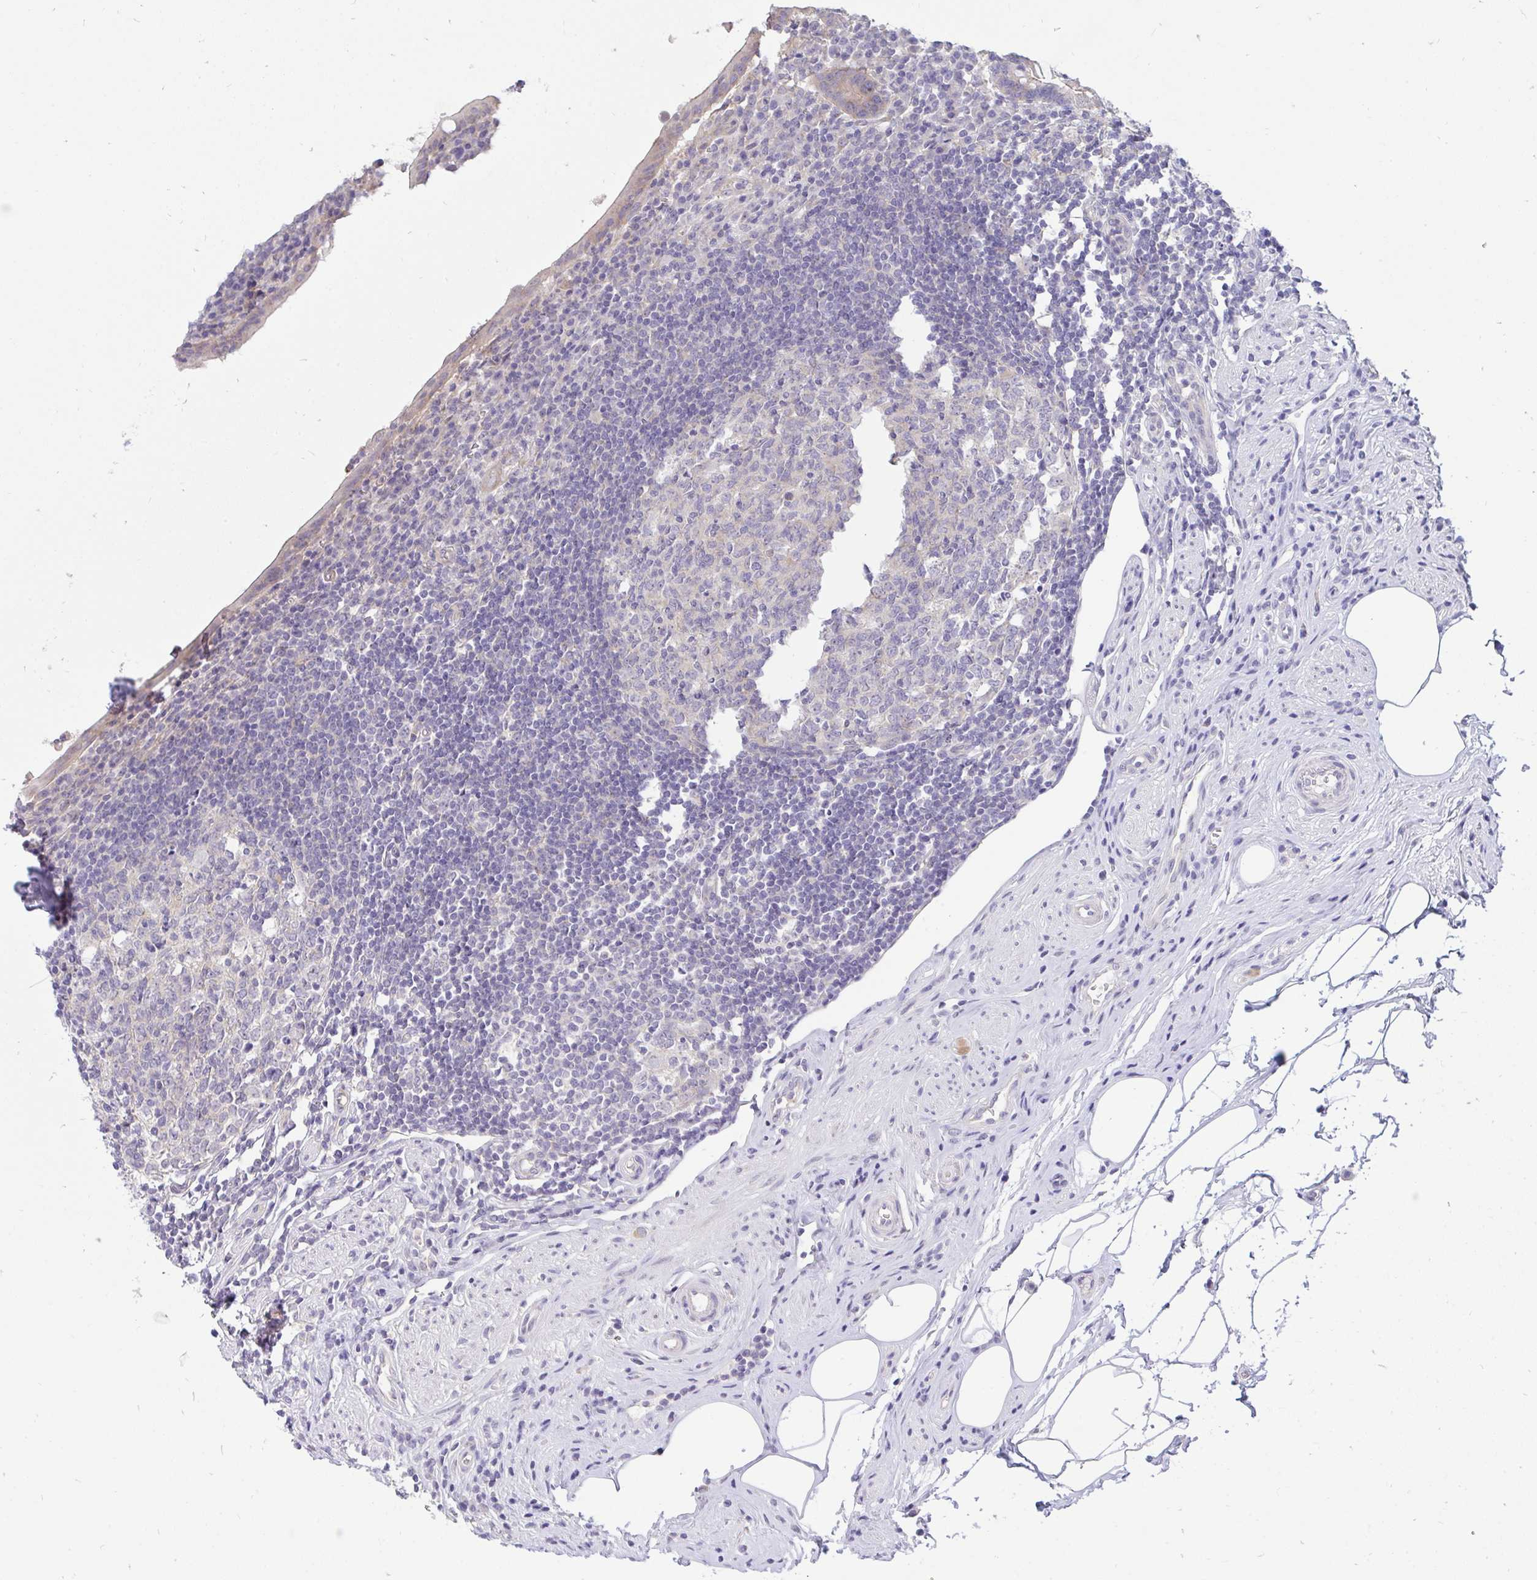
{"staining": {"intensity": "weak", "quantity": "25%-75%", "location": "cytoplasmic/membranous"}, "tissue": "appendix", "cell_type": "Glandular cells", "image_type": "normal", "snomed": [{"axis": "morphology", "description": "Normal tissue, NOS"}, {"axis": "topography", "description": "Appendix"}], "caption": "Weak cytoplasmic/membranous expression is appreciated in approximately 25%-75% of glandular cells in normal appendix.", "gene": "VGLL3", "patient": {"sex": "female", "age": 56}}